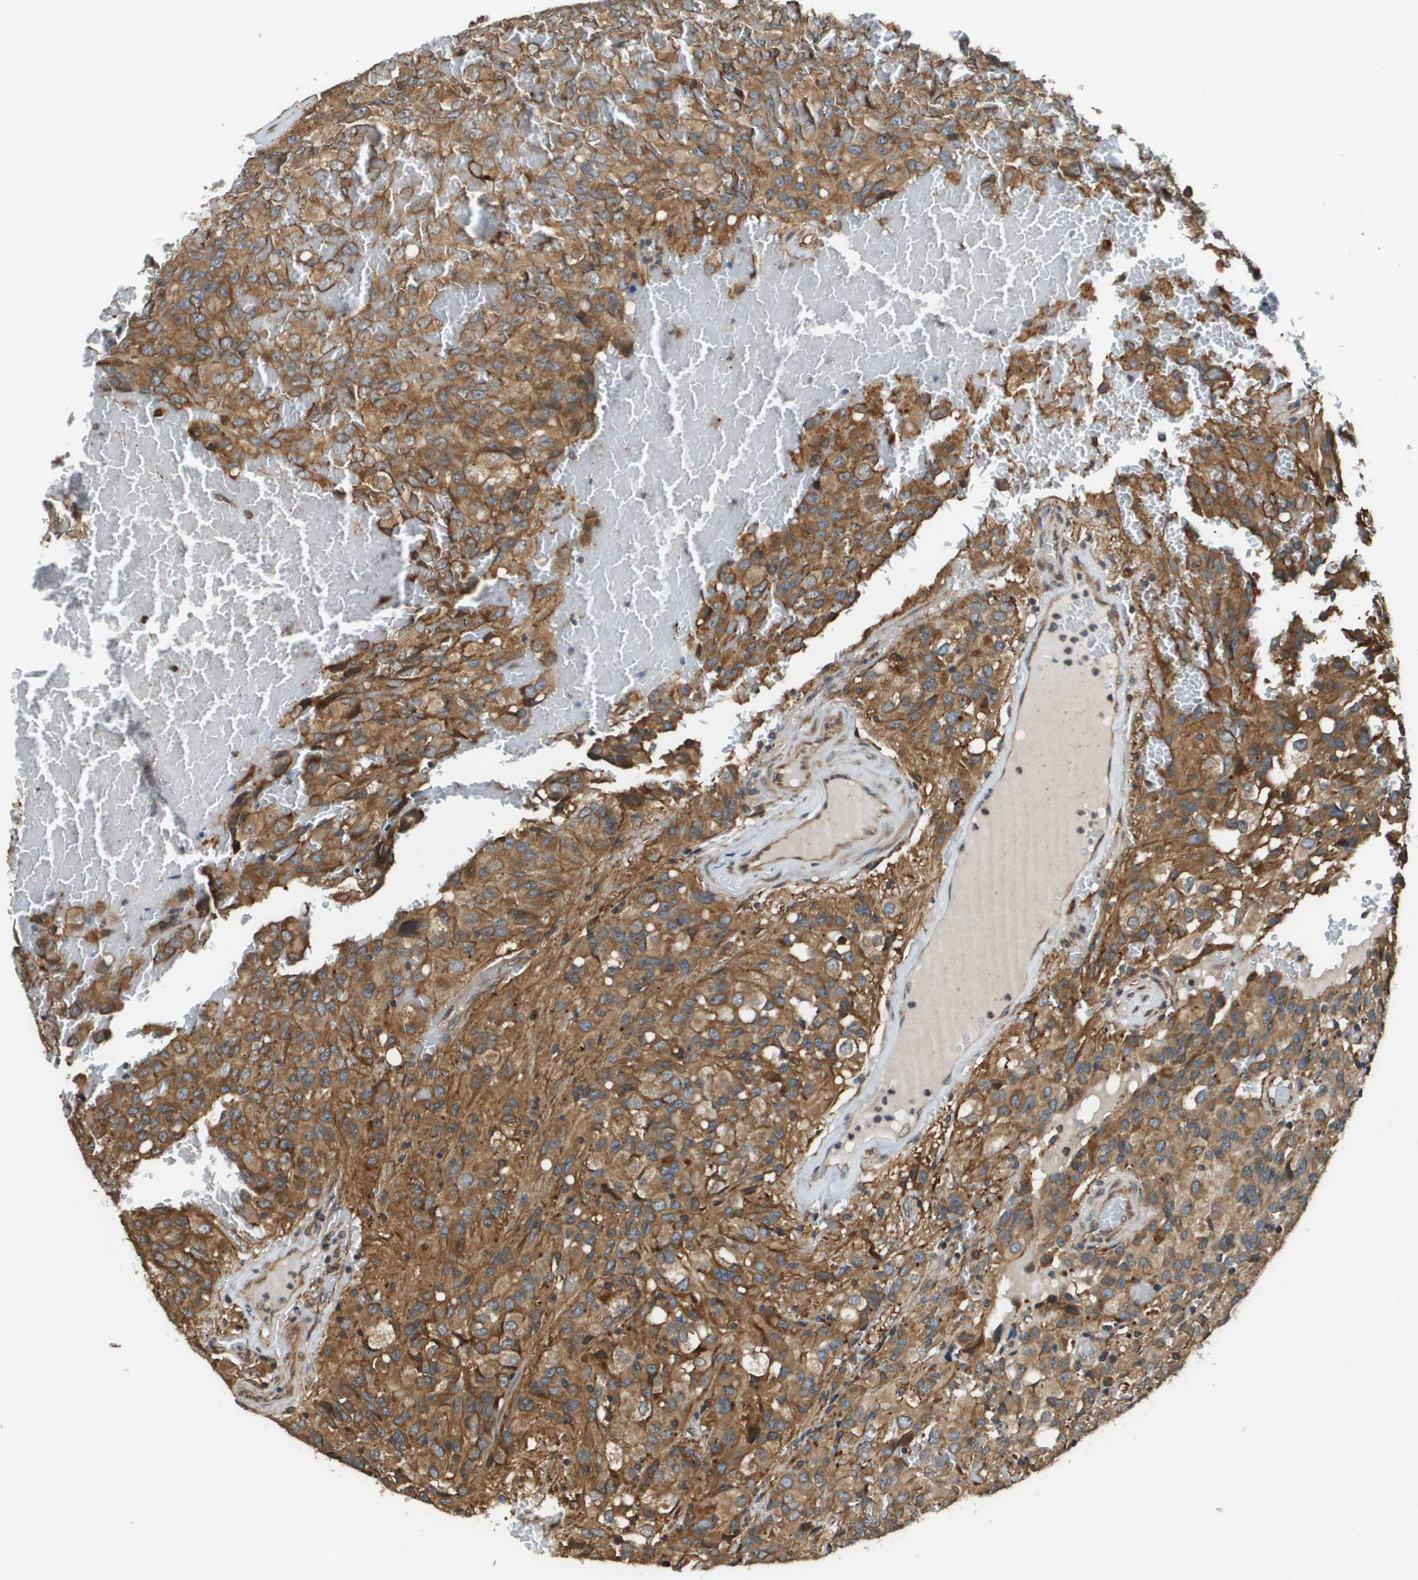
{"staining": {"intensity": "moderate", "quantity": ">75%", "location": "cytoplasmic/membranous"}, "tissue": "glioma", "cell_type": "Tumor cells", "image_type": "cancer", "snomed": [{"axis": "morphology", "description": "Glioma, malignant, High grade"}, {"axis": "topography", "description": "Brain"}], "caption": "Malignant high-grade glioma stained with IHC demonstrates moderate cytoplasmic/membranous staining in approximately >75% of tumor cells. (brown staining indicates protein expression, while blue staining denotes nuclei).", "gene": "SEC62", "patient": {"sex": "male", "age": 32}}